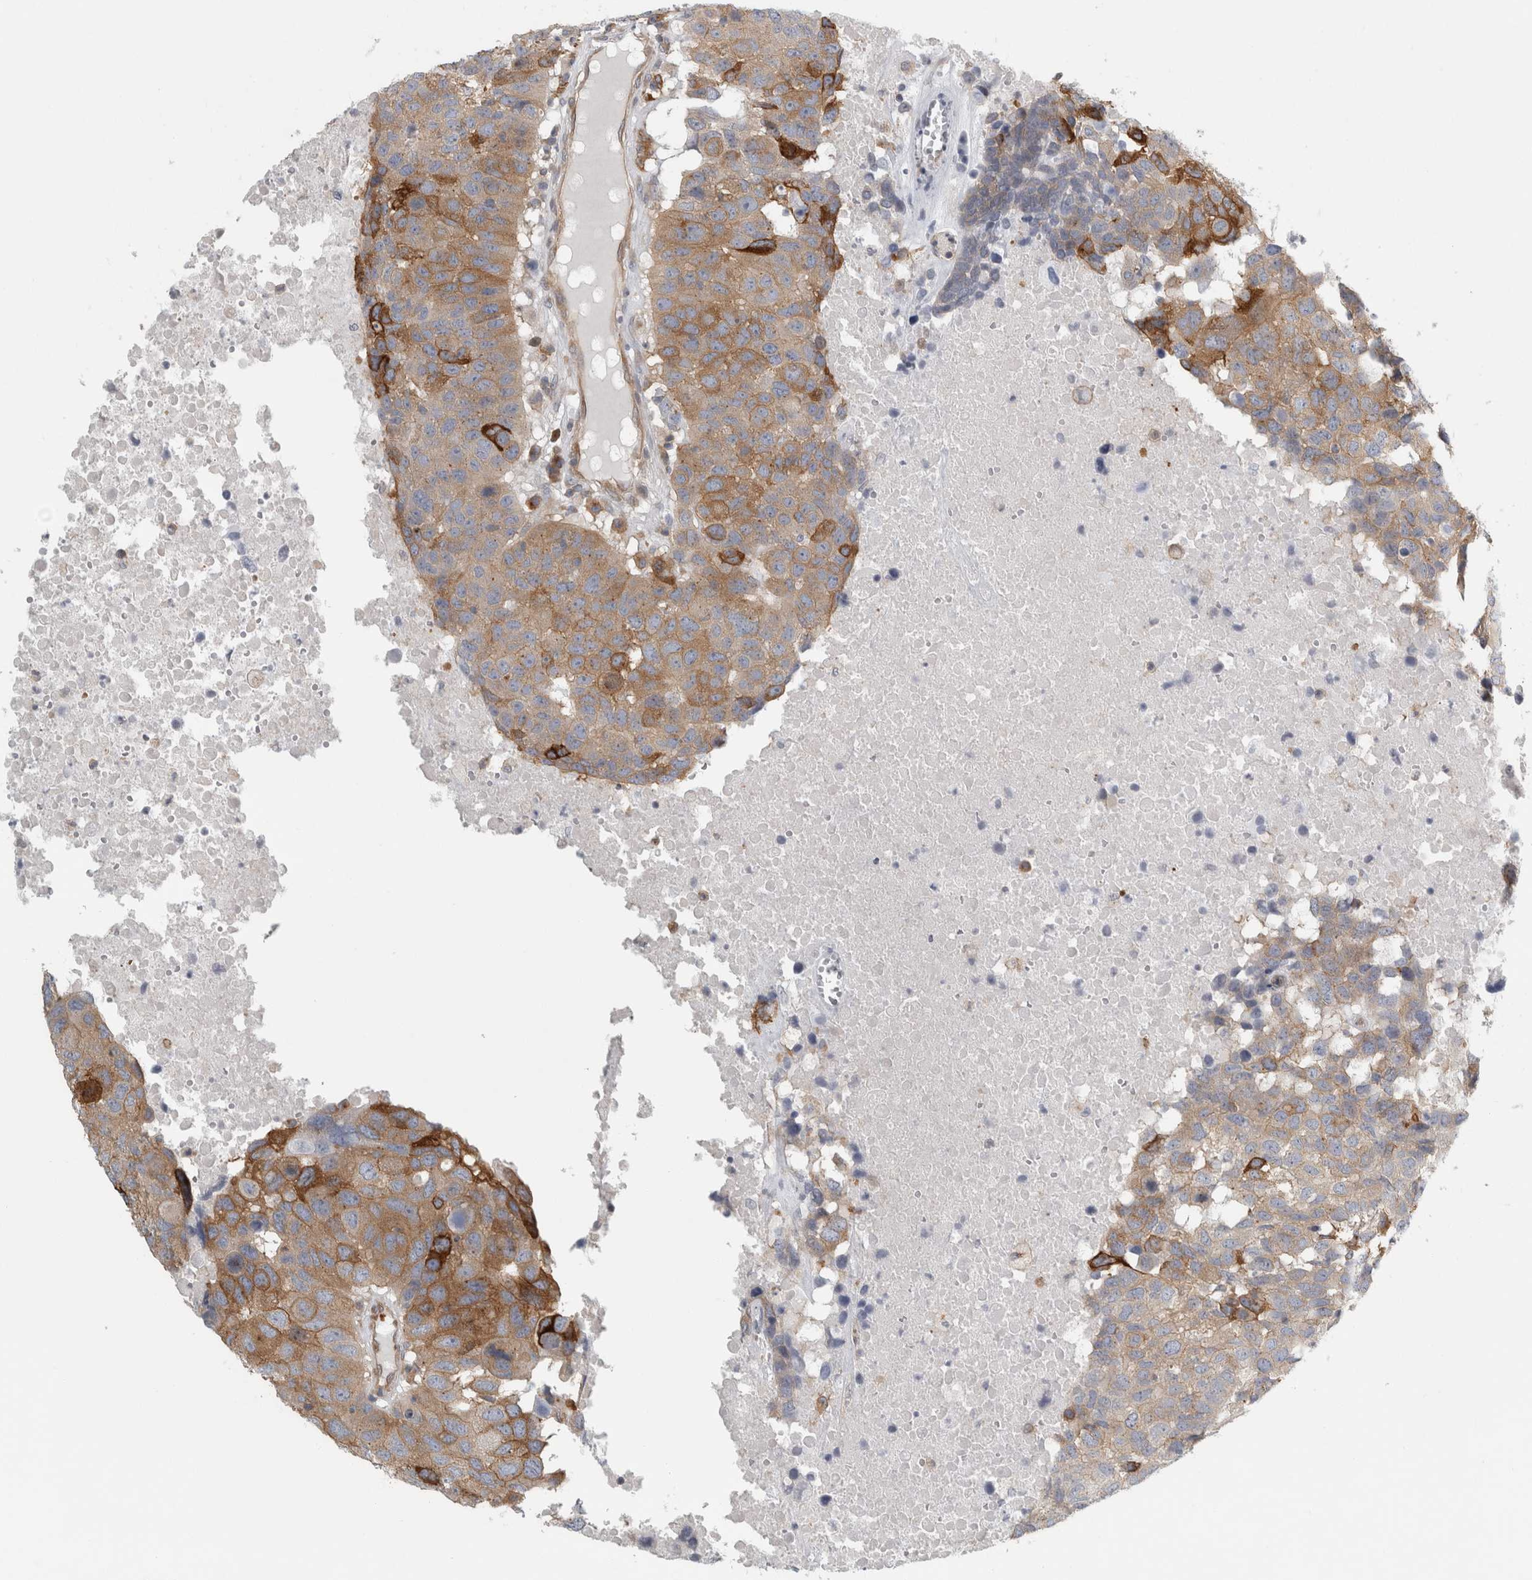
{"staining": {"intensity": "moderate", "quantity": ">75%", "location": "cytoplasmic/membranous"}, "tissue": "head and neck cancer", "cell_type": "Tumor cells", "image_type": "cancer", "snomed": [{"axis": "morphology", "description": "Squamous cell carcinoma, NOS"}, {"axis": "topography", "description": "Head-Neck"}], "caption": "High-power microscopy captured an immunohistochemistry (IHC) micrograph of squamous cell carcinoma (head and neck), revealing moderate cytoplasmic/membranous positivity in approximately >75% of tumor cells. (DAB (3,3'-diaminobenzidine) = brown stain, brightfield microscopy at high magnification).", "gene": "PEX6", "patient": {"sex": "male", "age": 66}}